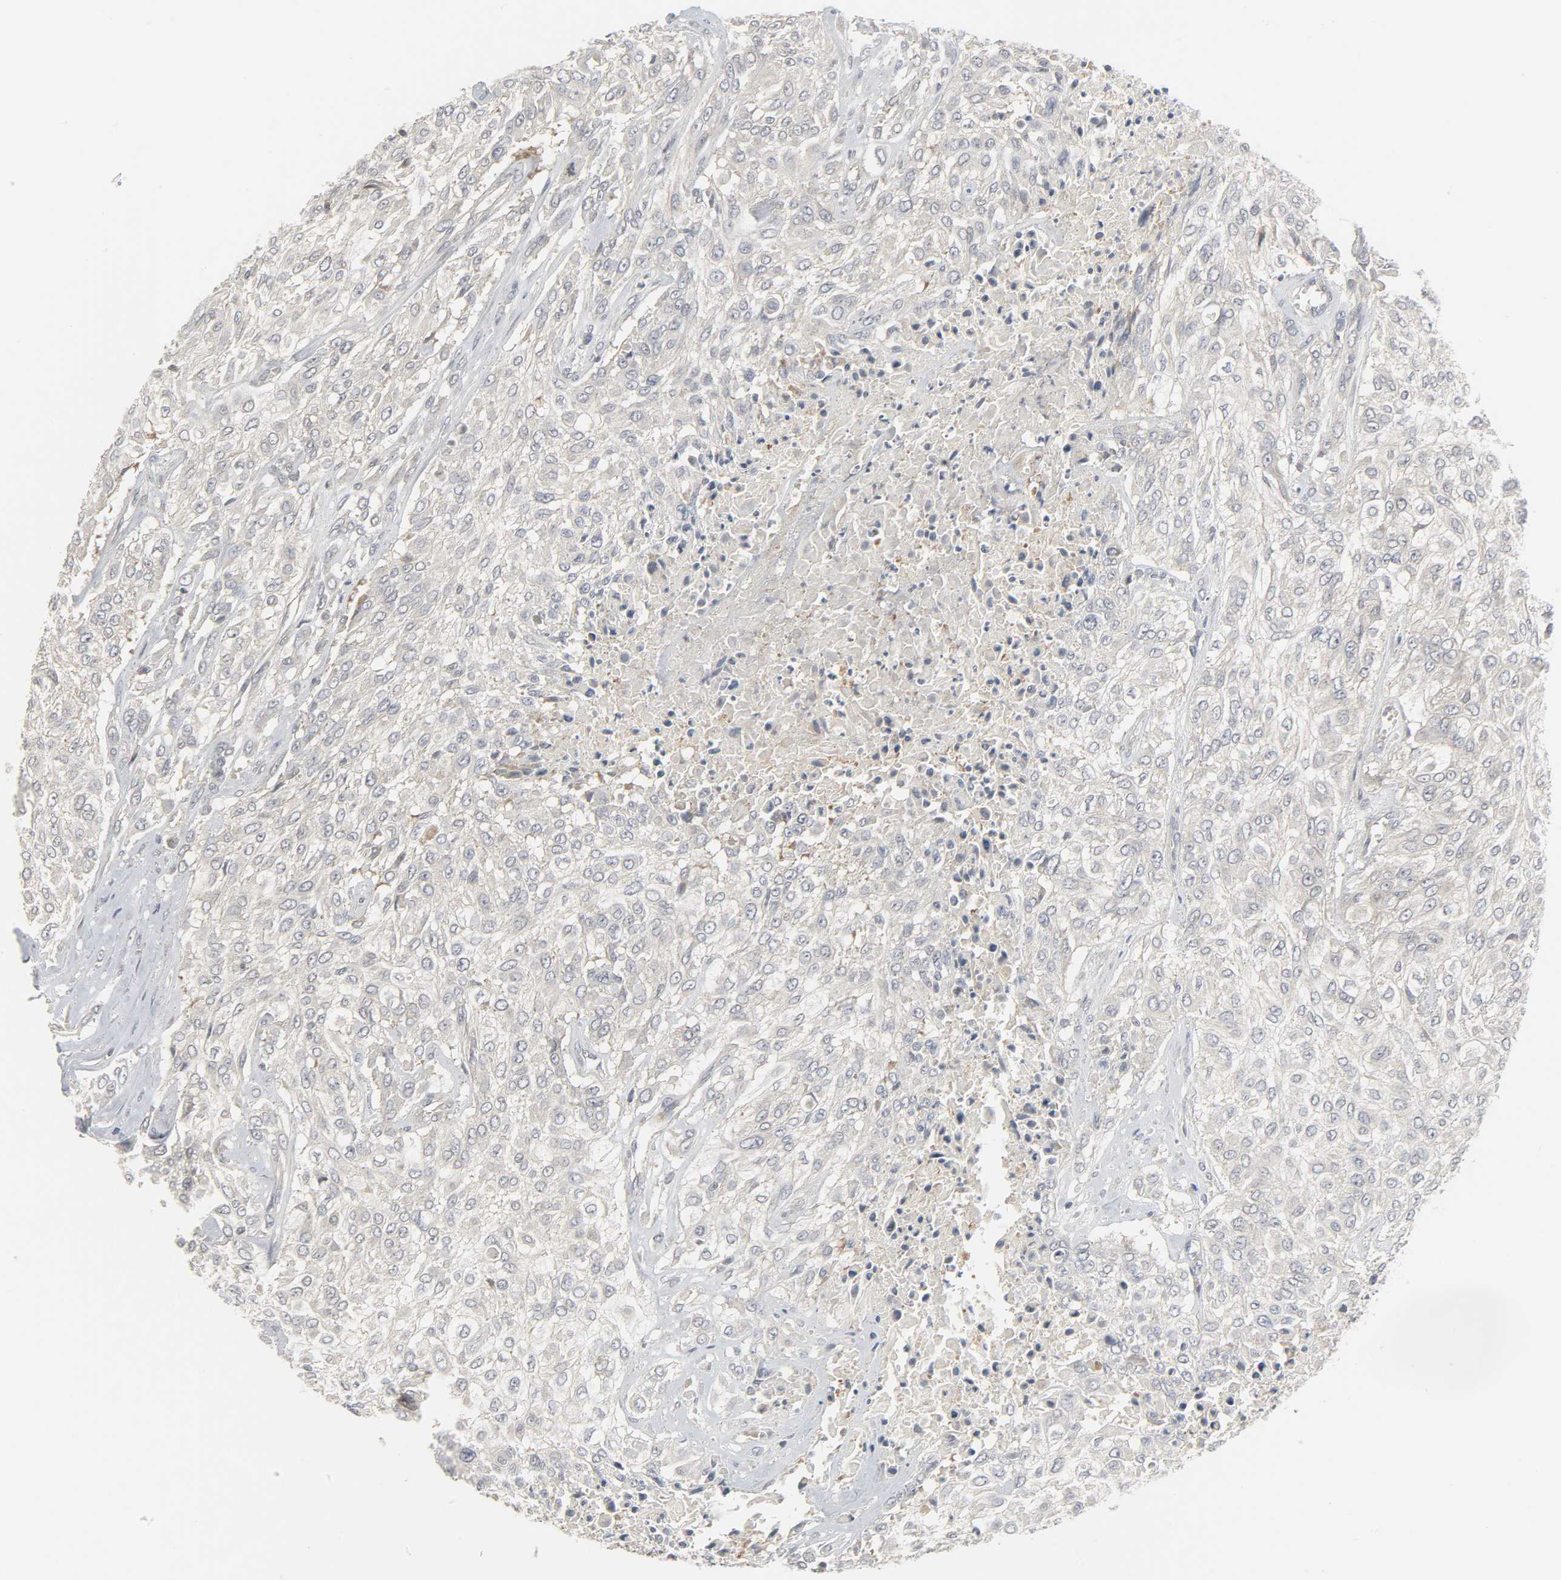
{"staining": {"intensity": "weak", "quantity": "25%-75%", "location": "cytoplasmic/membranous"}, "tissue": "urothelial cancer", "cell_type": "Tumor cells", "image_type": "cancer", "snomed": [{"axis": "morphology", "description": "Urothelial carcinoma, High grade"}, {"axis": "topography", "description": "Urinary bladder"}], "caption": "High-magnification brightfield microscopy of urothelial carcinoma (high-grade) stained with DAB (3,3'-diaminobenzidine) (brown) and counterstained with hematoxylin (blue). tumor cells exhibit weak cytoplasmic/membranous staining is present in about25%-75% of cells. The staining was performed using DAB (3,3'-diaminobenzidine), with brown indicating positive protein expression. Nuclei are stained blue with hematoxylin.", "gene": "CLIP1", "patient": {"sex": "male", "age": 57}}